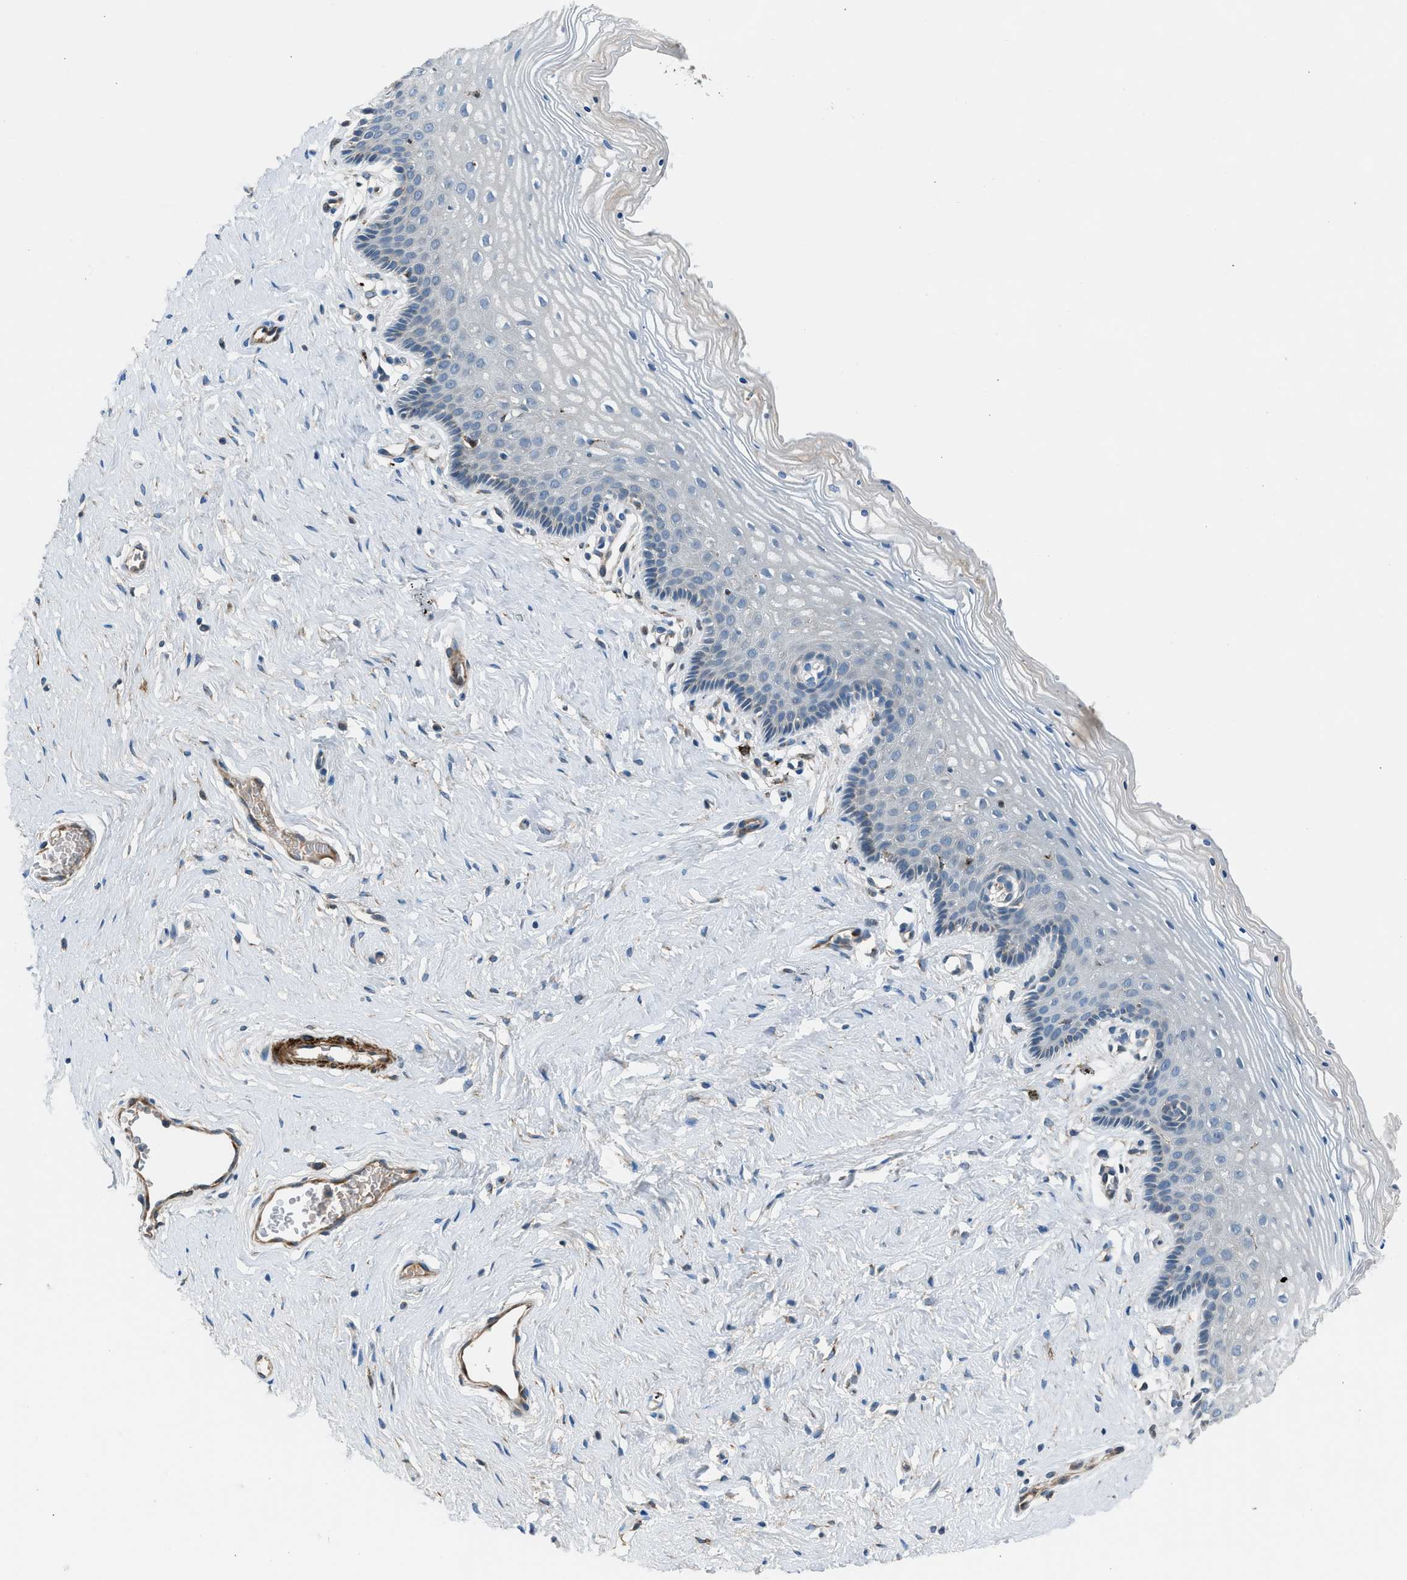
{"staining": {"intensity": "negative", "quantity": "none", "location": "none"}, "tissue": "vagina", "cell_type": "Squamous epithelial cells", "image_type": "normal", "snomed": [{"axis": "morphology", "description": "Normal tissue, NOS"}, {"axis": "topography", "description": "Vagina"}], "caption": "Human vagina stained for a protein using immunohistochemistry reveals no staining in squamous epithelial cells.", "gene": "LMBR1", "patient": {"sex": "female", "age": 32}}